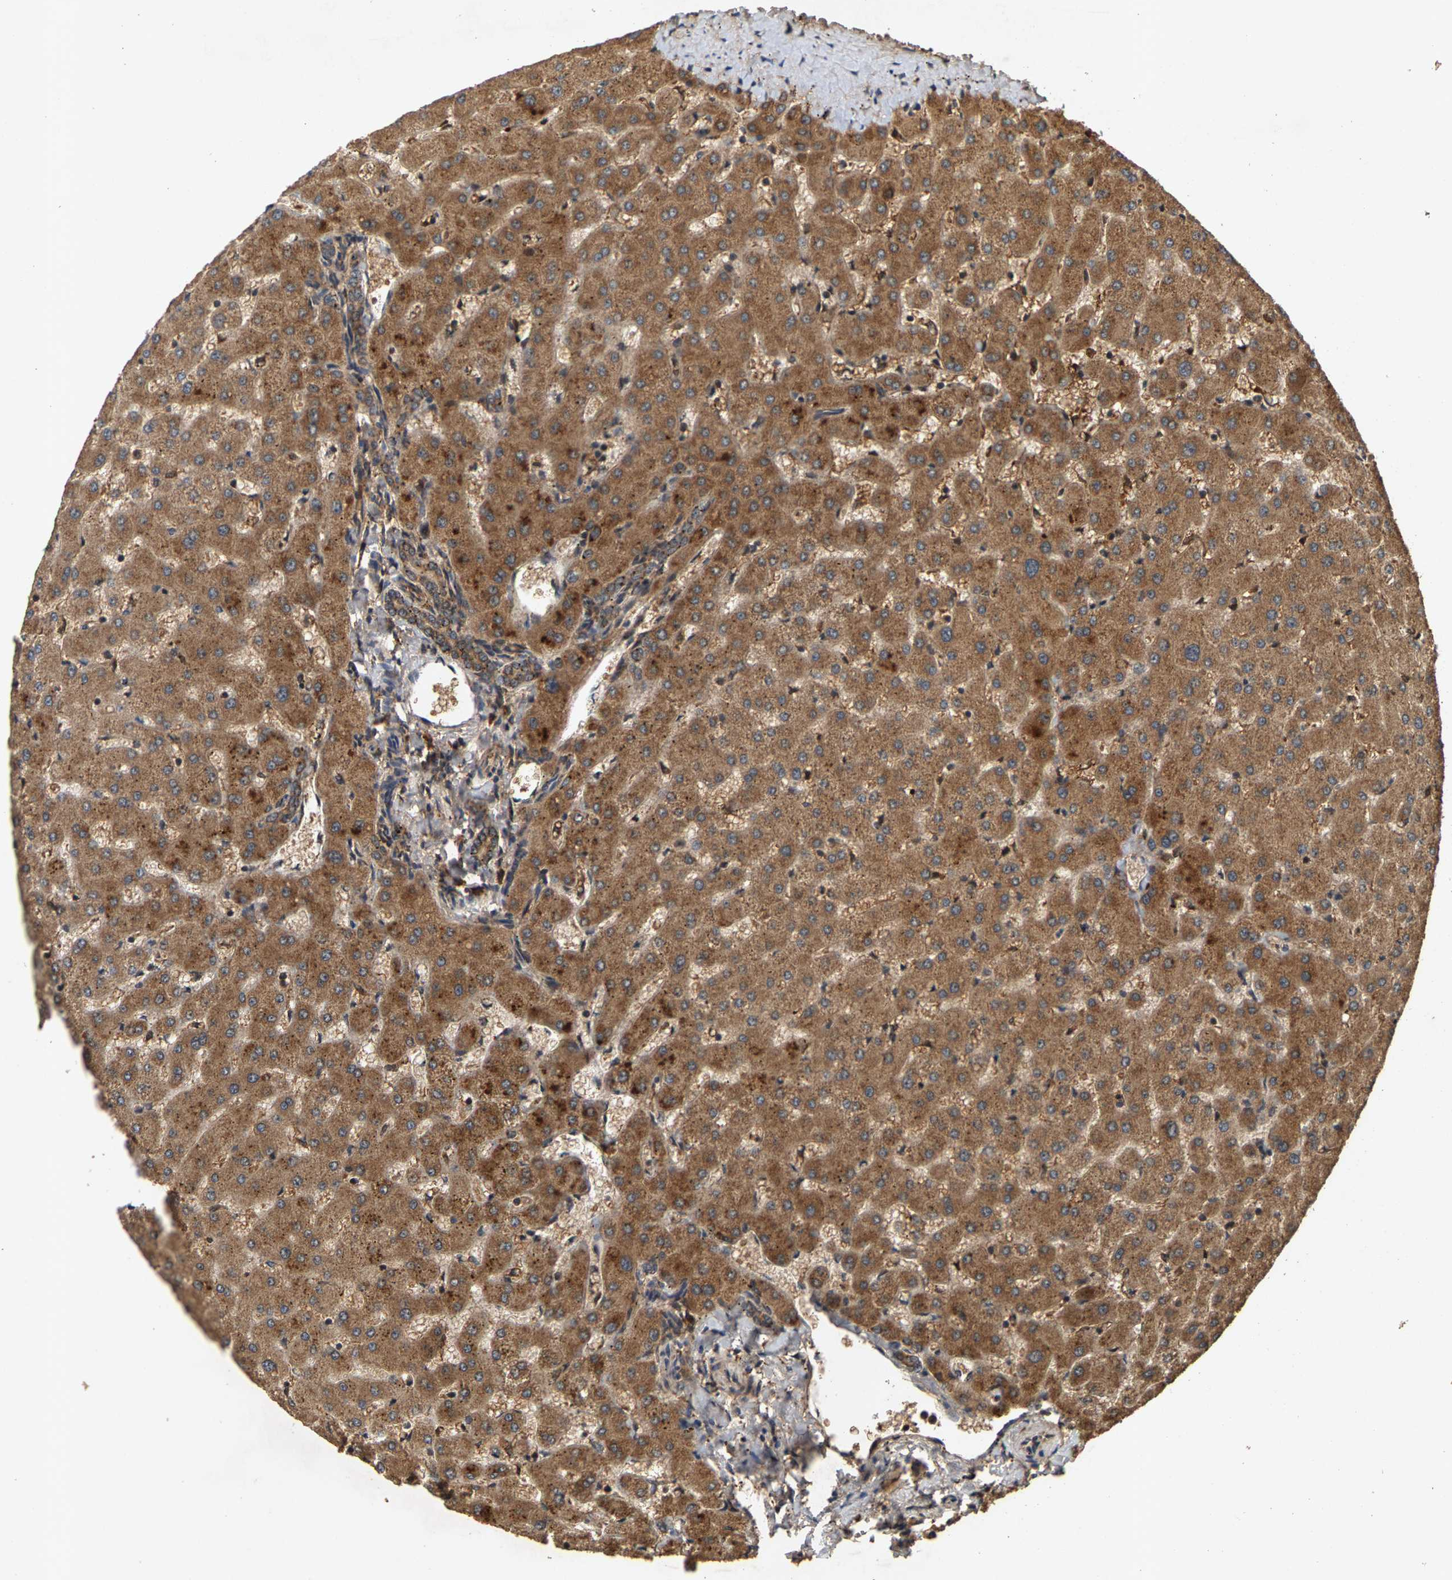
{"staining": {"intensity": "moderate", "quantity": ">75%", "location": "cytoplasmic/membranous"}, "tissue": "liver", "cell_type": "Cholangiocytes", "image_type": "normal", "snomed": [{"axis": "morphology", "description": "Normal tissue, NOS"}, {"axis": "topography", "description": "Liver"}], "caption": "High-power microscopy captured an IHC micrograph of unremarkable liver, revealing moderate cytoplasmic/membranous staining in about >75% of cholangiocytes.", "gene": "CIDEC", "patient": {"sex": "female", "age": 63}}